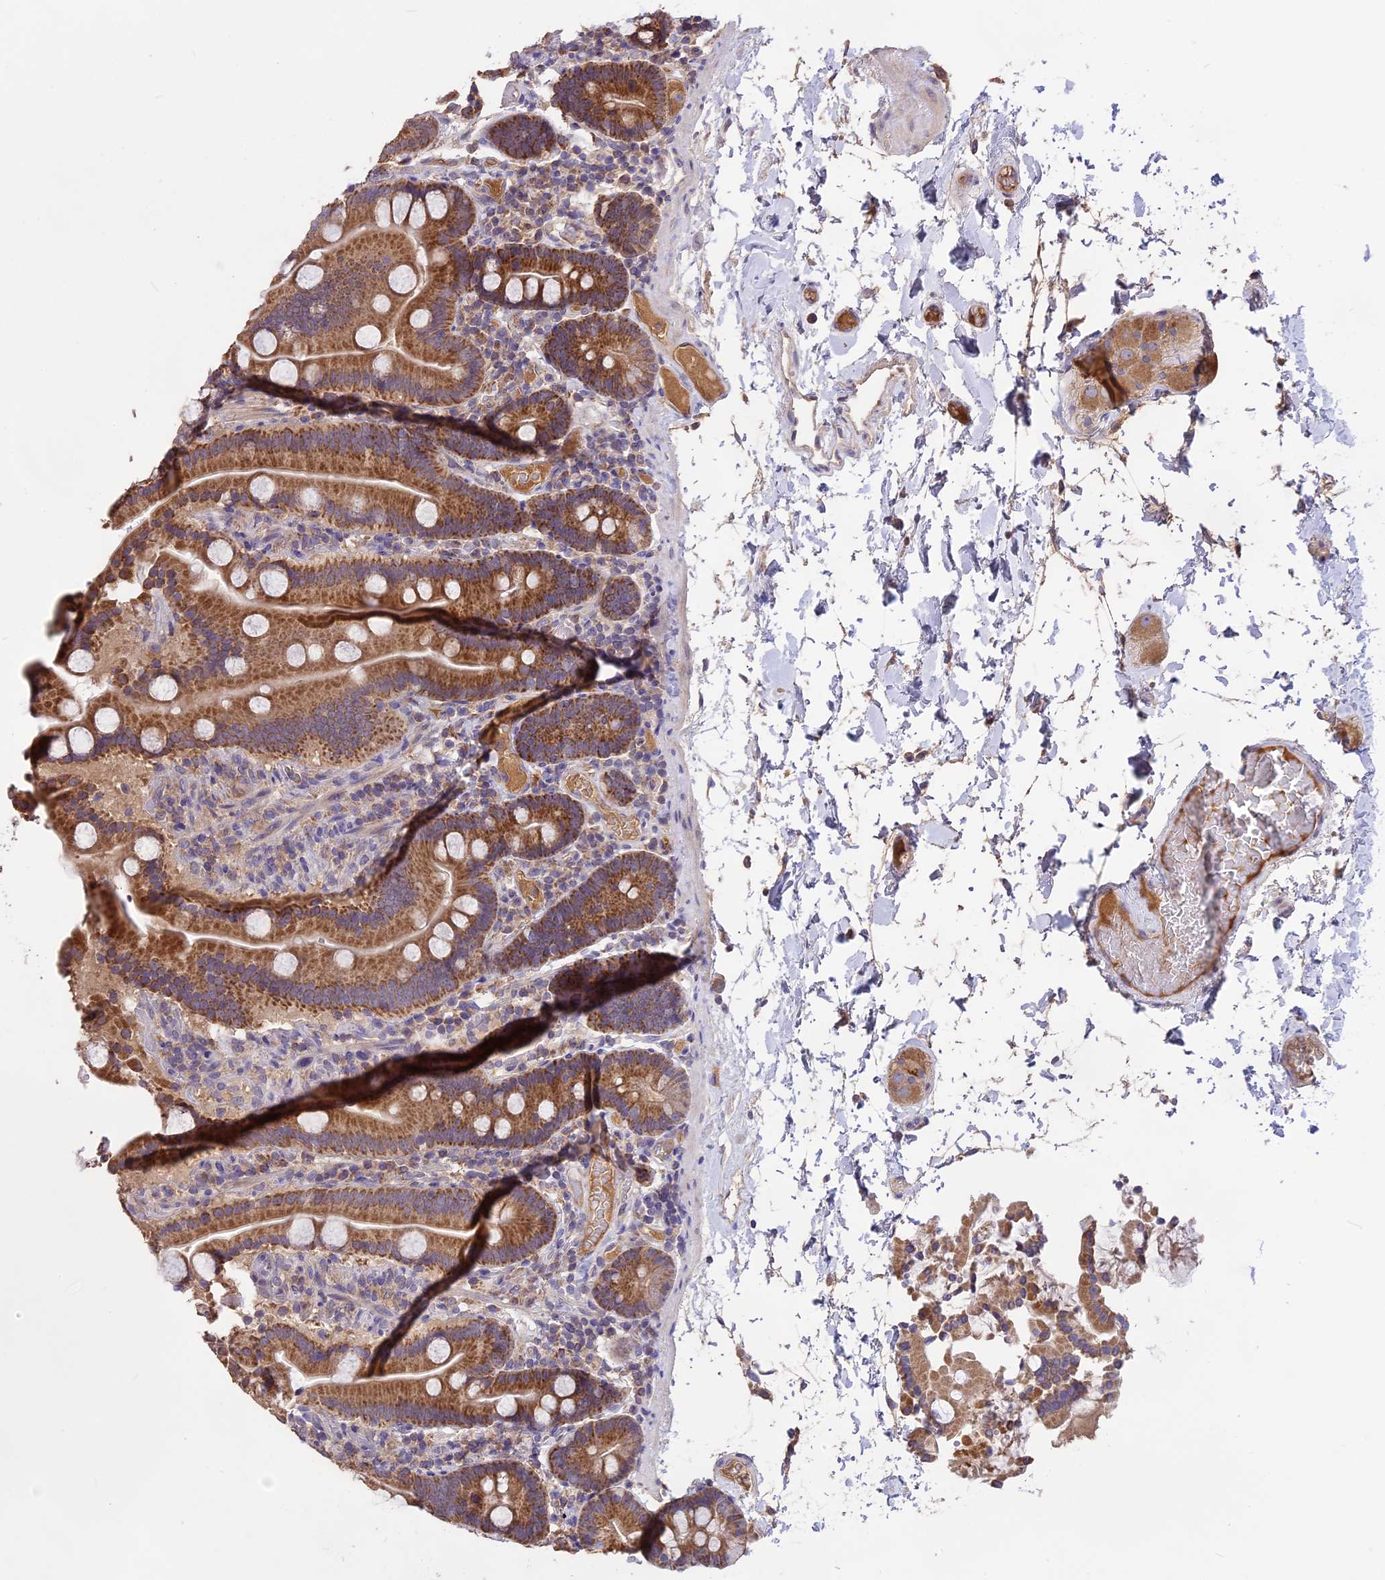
{"staining": {"intensity": "moderate", "quantity": ">75%", "location": "cytoplasmic/membranous"}, "tissue": "duodenum", "cell_type": "Glandular cells", "image_type": "normal", "snomed": [{"axis": "morphology", "description": "Normal tissue, NOS"}, {"axis": "topography", "description": "Duodenum"}], "caption": "IHC photomicrograph of normal duodenum: human duodenum stained using IHC exhibits medium levels of moderate protein expression localized specifically in the cytoplasmic/membranous of glandular cells, appearing as a cytoplasmic/membranous brown color.", "gene": "NUDT8", "patient": {"sex": "male", "age": 55}}